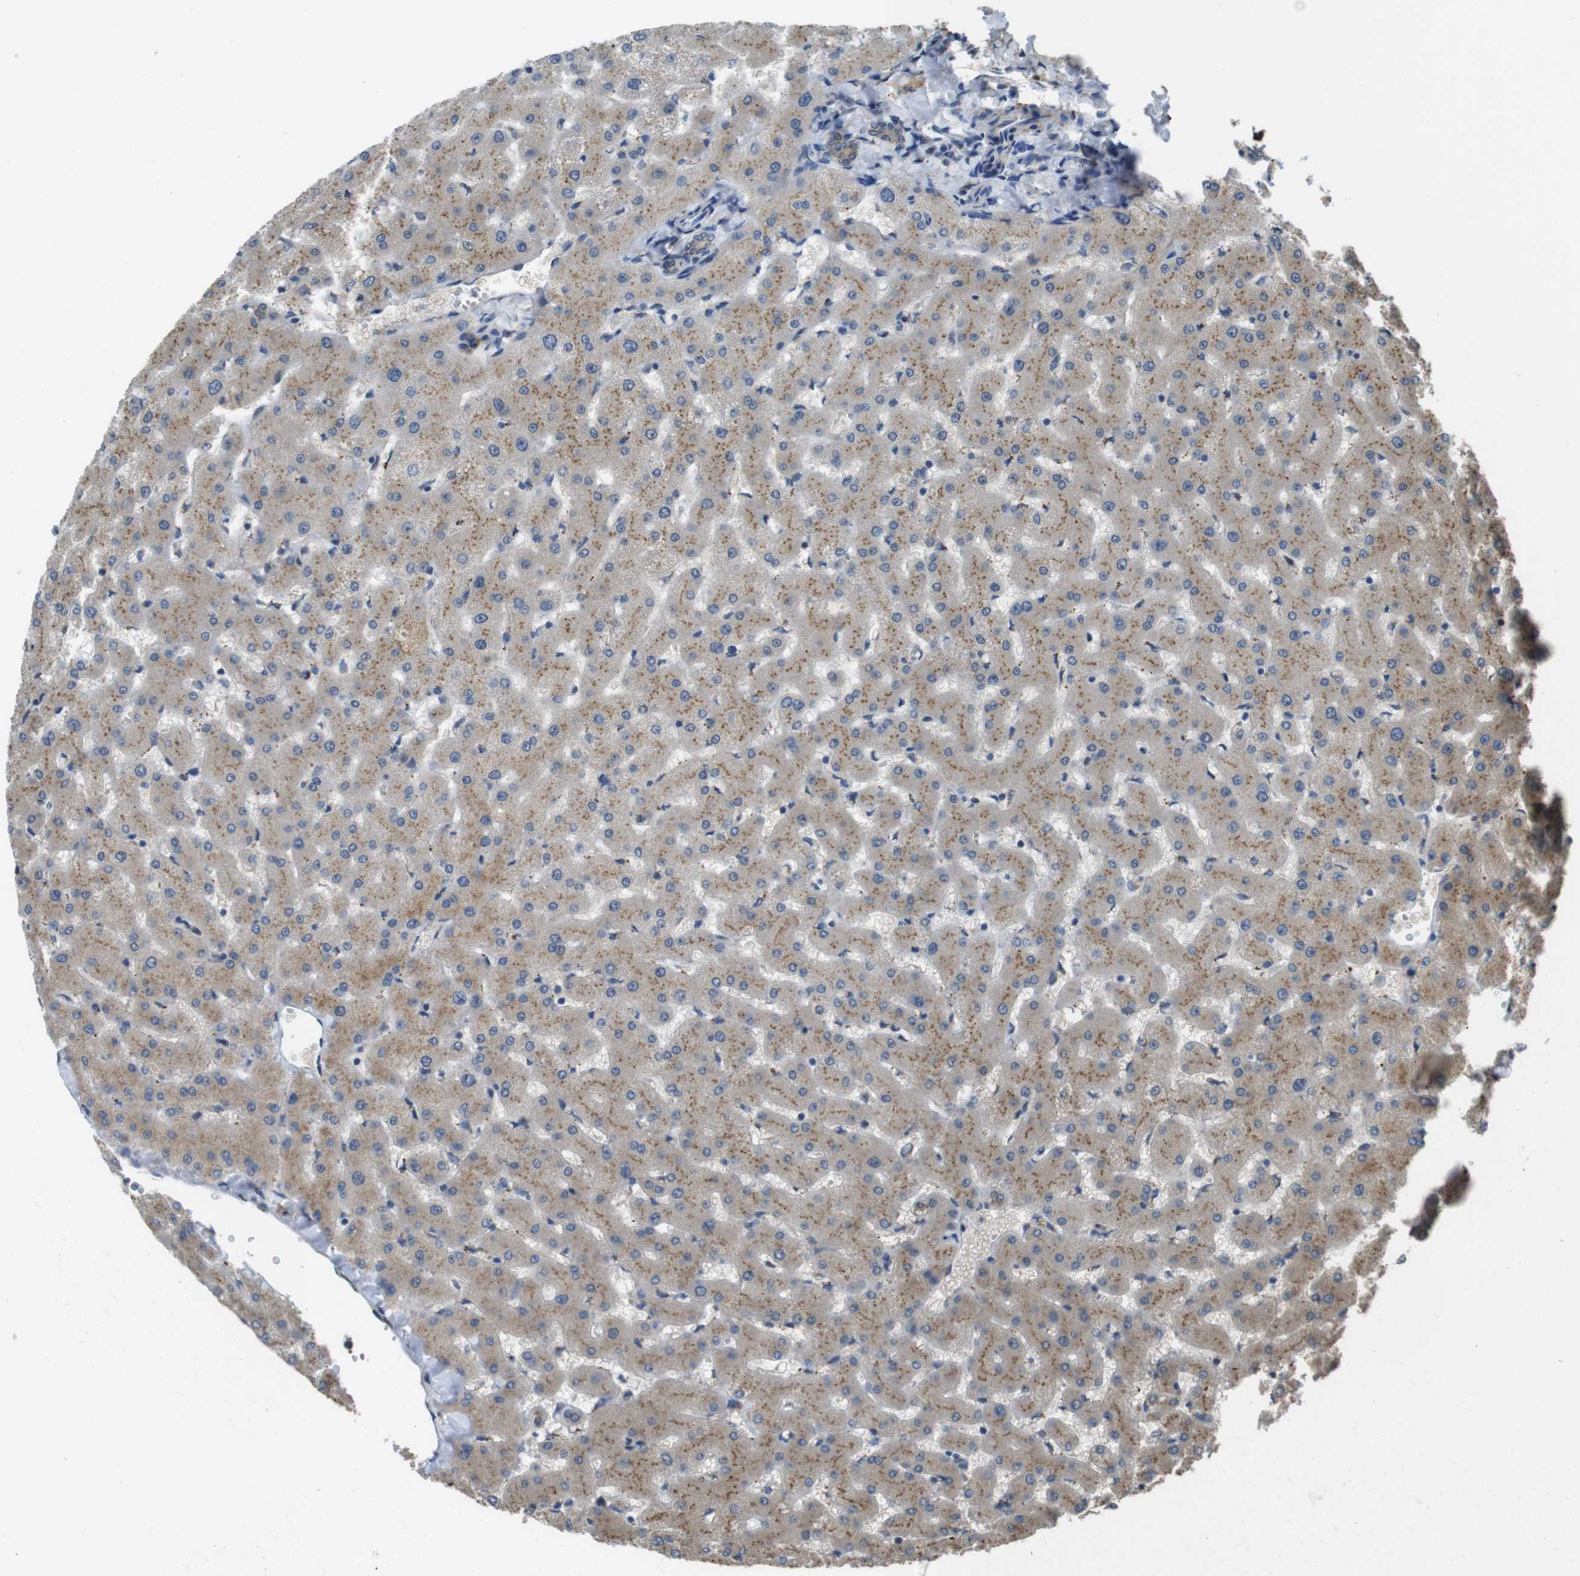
{"staining": {"intensity": "moderate", "quantity": ">75%", "location": "cytoplasmic/membranous"}, "tissue": "liver", "cell_type": "Cholangiocytes", "image_type": "normal", "snomed": [{"axis": "morphology", "description": "Normal tissue, NOS"}, {"axis": "topography", "description": "Liver"}], "caption": "Immunohistochemical staining of benign human liver exhibits medium levels of moderate cytoplasmic/membranous staining in approximately >75% of cholangiocytes. (IHC, brightfield microscopy, high magnification).", "gene": "RAB6A", "patient": {"sex": "female", "age": 63}}